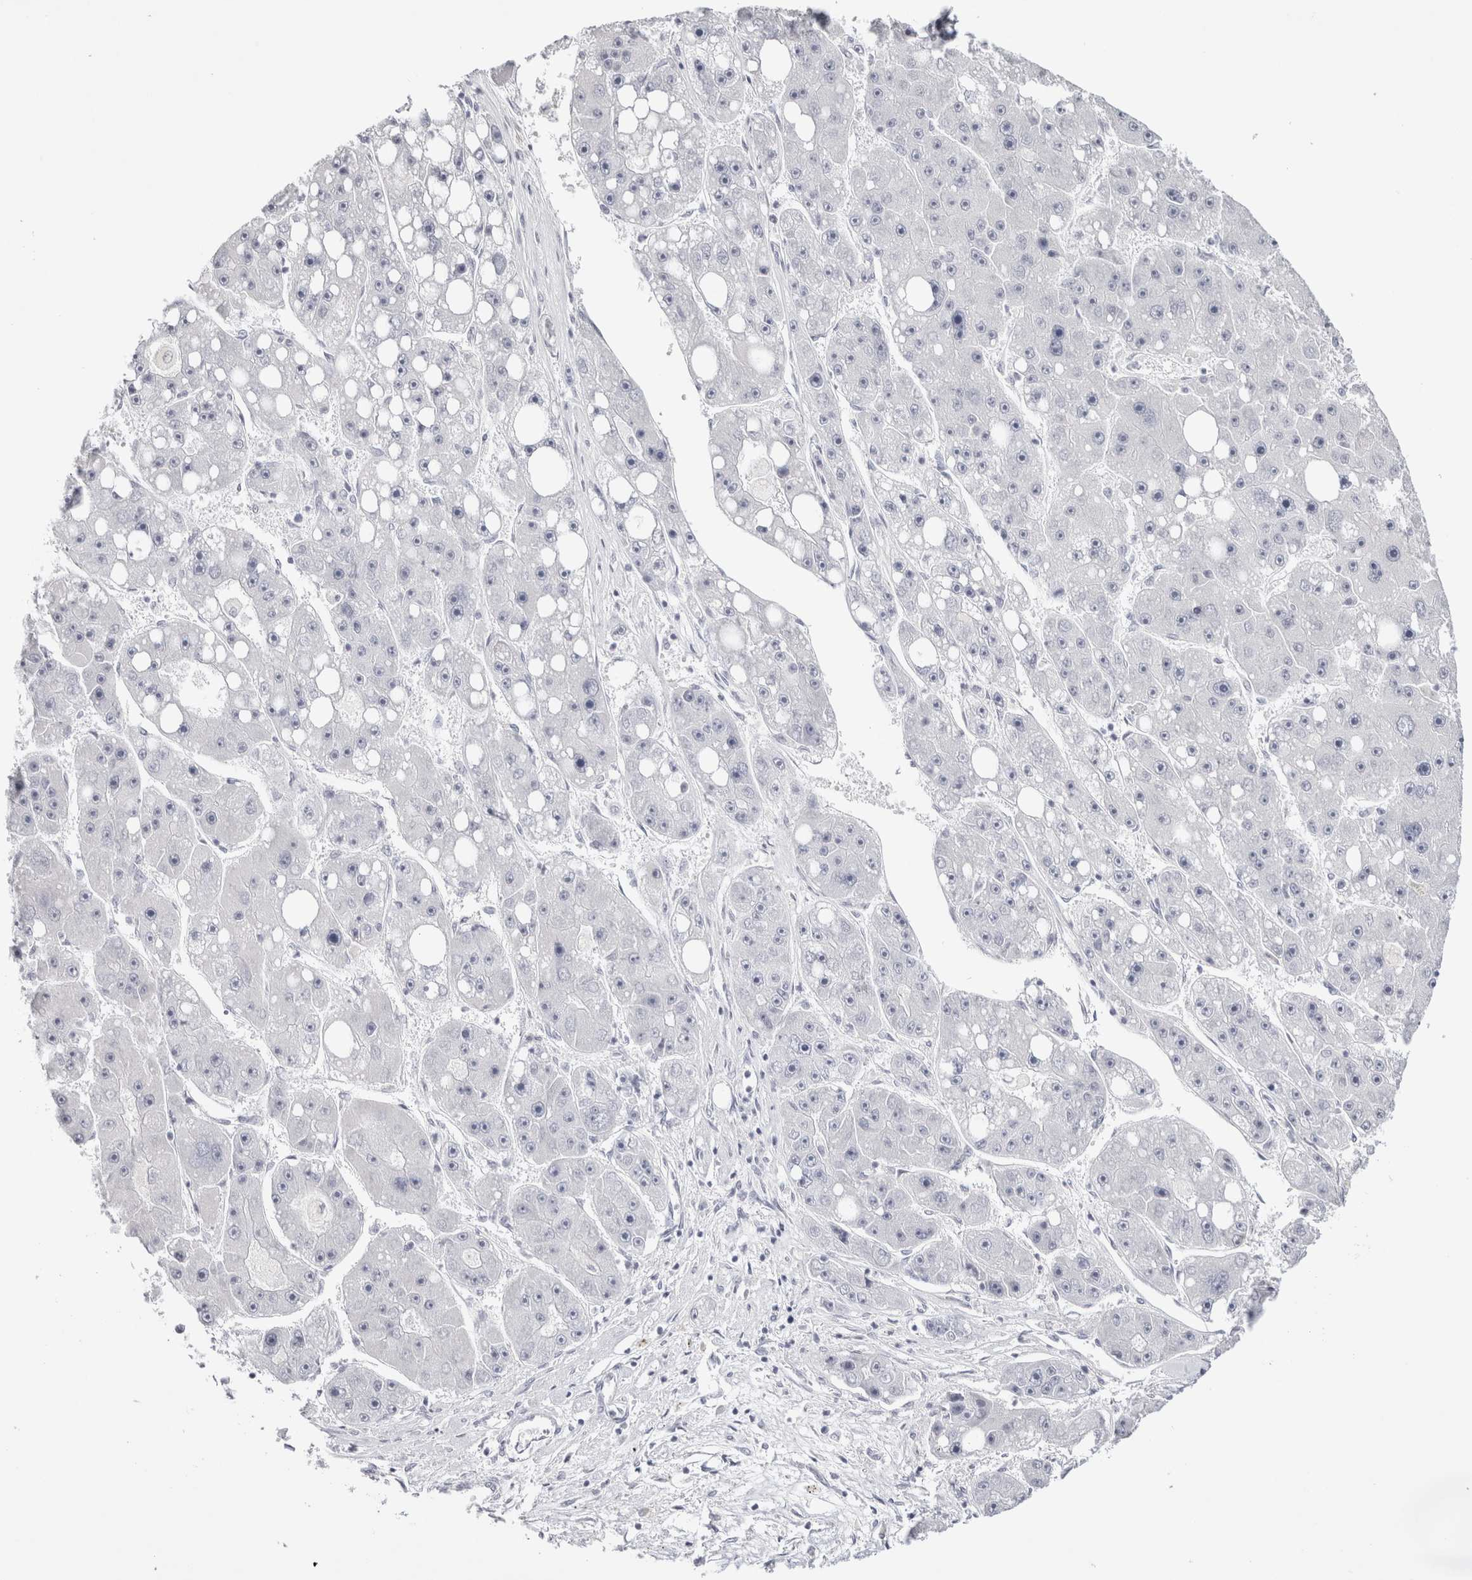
{"staining": {"intensity": "negative", "quantity": "none", "location": "none"}, "tissue": "liver cancer", "cell_type": "Tumor cells", "image_type": "cancer", "snomed": [{"axis": "morphology", "description": "Carcinoma, Hepatocellular, NOS"}, {"axis": "topography", "description": "Liver"}], "caption": "High power microscopy micrograph of an immunohistochemistry photomicrograph of liver cancer (hepatocellular carcinoma), revealing no significant positivity in tumor cells.", "gene": "GARIN1A", "patient": {"sex": "female", "age": 61}}